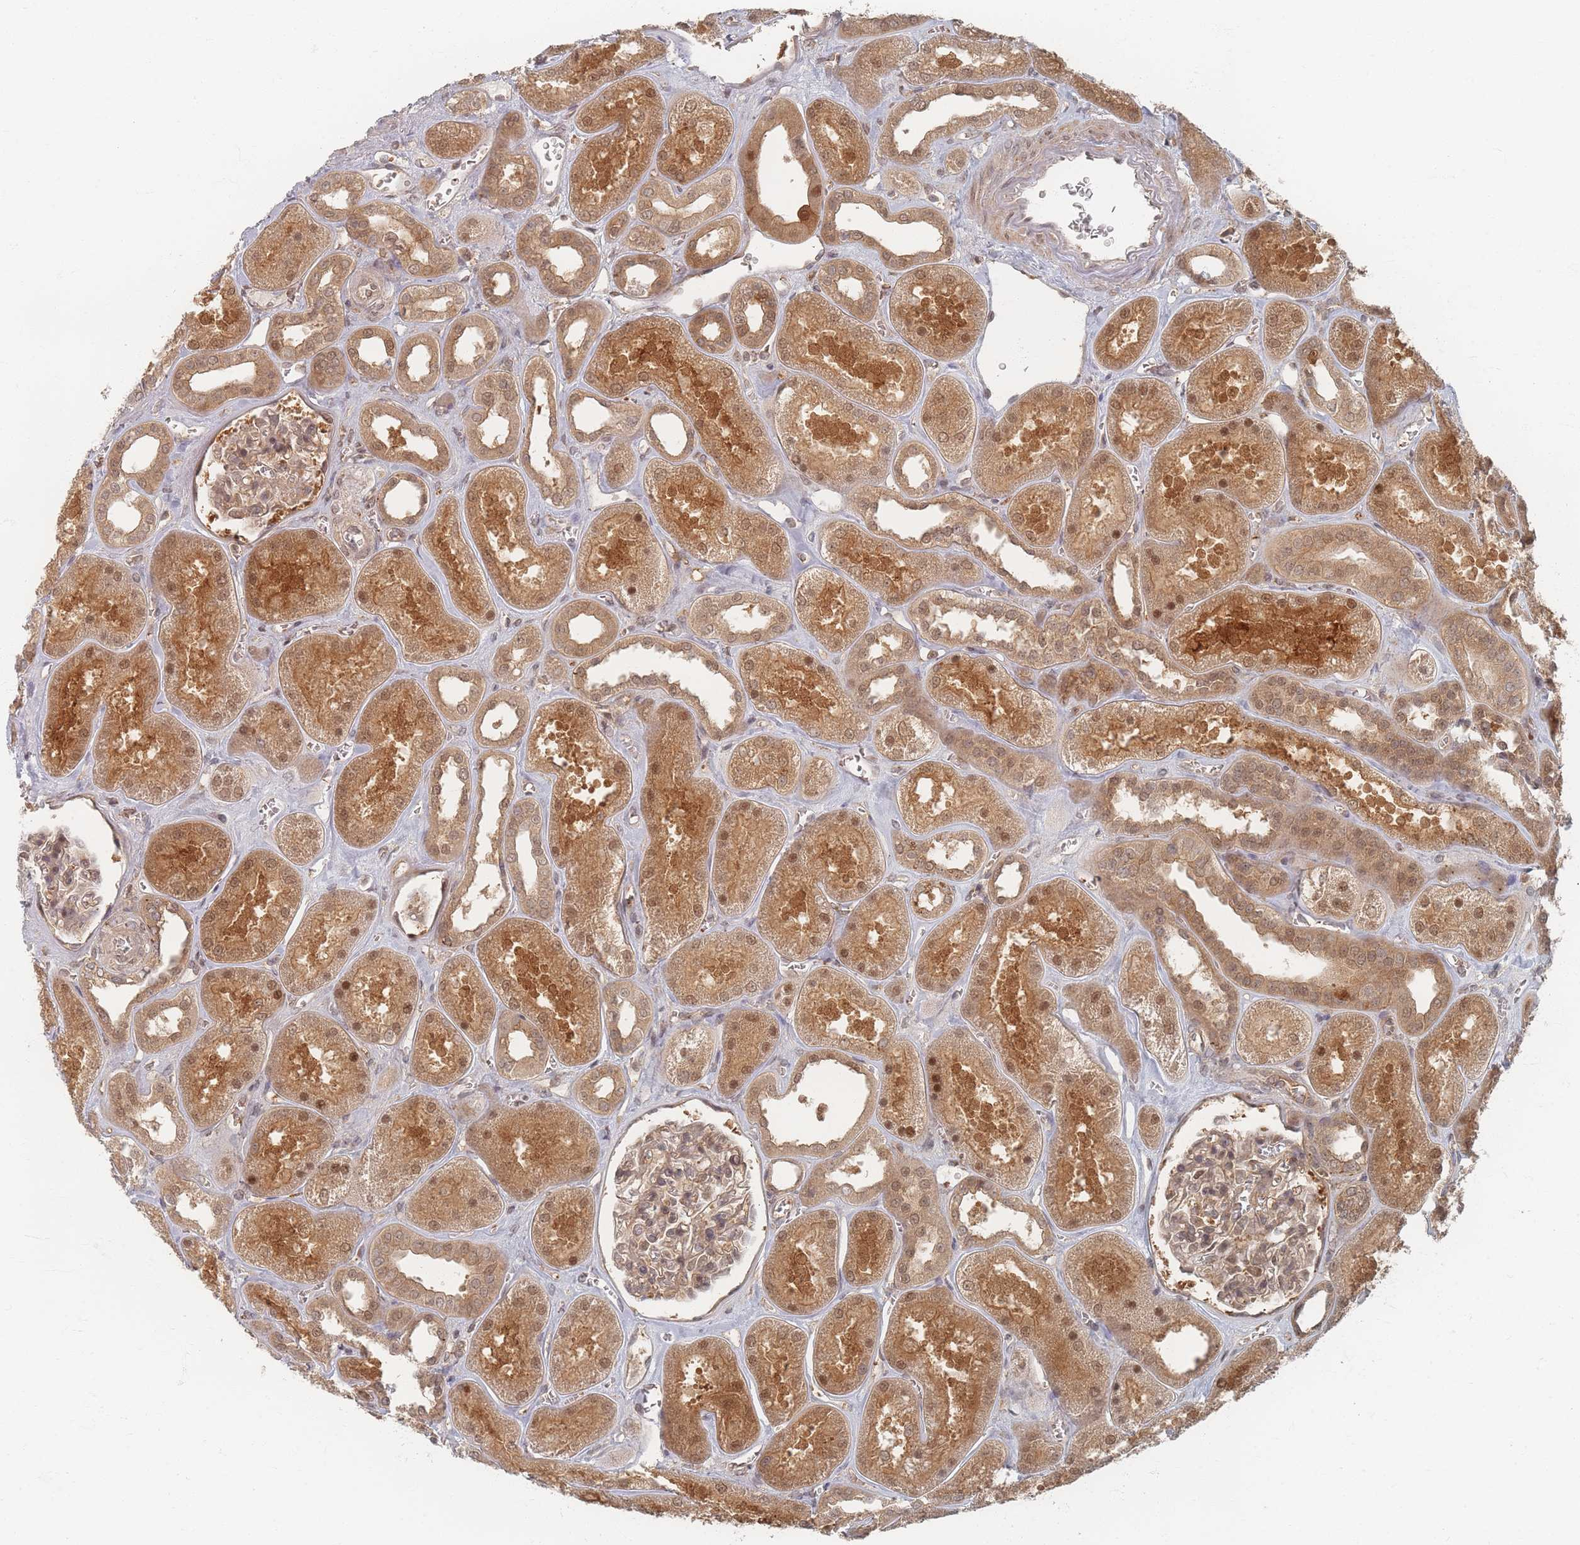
{"staining": {"intensity": "weak", "quantity": "25%-75%", "location": "cytoplasmic/membranous,nuclear"}, "tissue": "kidney", "cell_type": "Cells in glomeruli", "image_type": "normal", "snomed": [{"axis": "morphology", "description": "Normal tissue, NOS"}, {"axis": "morphology", "description": "Adenocarcinoma, NOS"}, {"axis": "topography", "description": "Kidney"}], "caption": "Kidney stained with a brown dye shows weak cytoplasmic/membranous,nuclear positive expression in about 25%-75% of cells in glomeruli.", "gene": "PSMD9", "patient": {"sex": "female", "age": 68}}